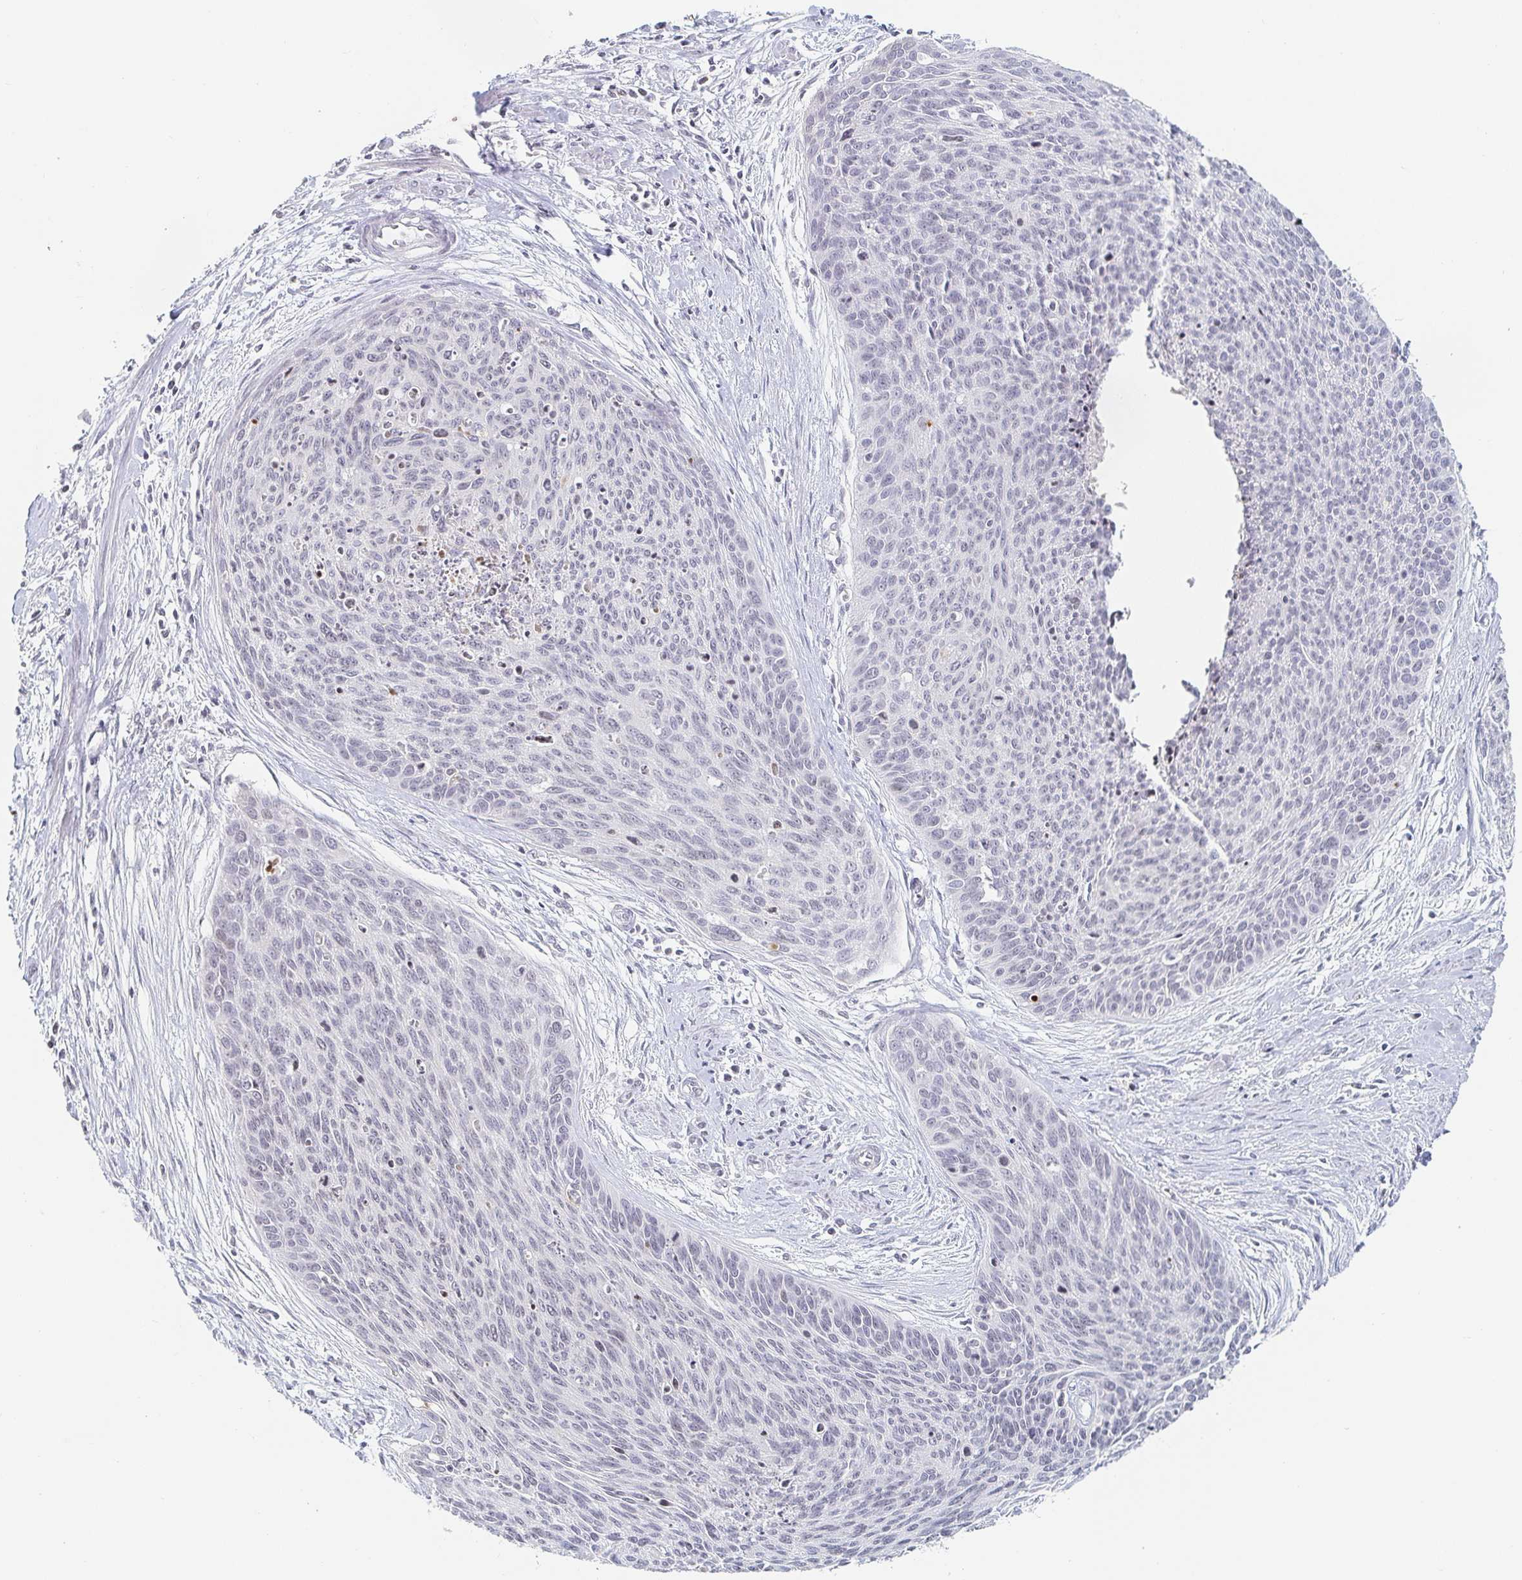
{"staining": {"intensity": "negative", "quantity": "none", "location": "none"}, "tissue": "cervical cancer", "cell_type": "Tumor cells", "image_type": "cancer", "snomed": [{"axis": "morphology", "description": "Squamous cell carcinoma, NOS"}, {"axis": "topography", "description": "Cervix"}], "caption": "Squamous cell carcinoma (cervical) was stained to show a protein in brown. There is no significant staining in tumor cells. (DAB IHC, high magnification).", "gene": "NME9", "patient": {"sex": "female", "age": 55}}